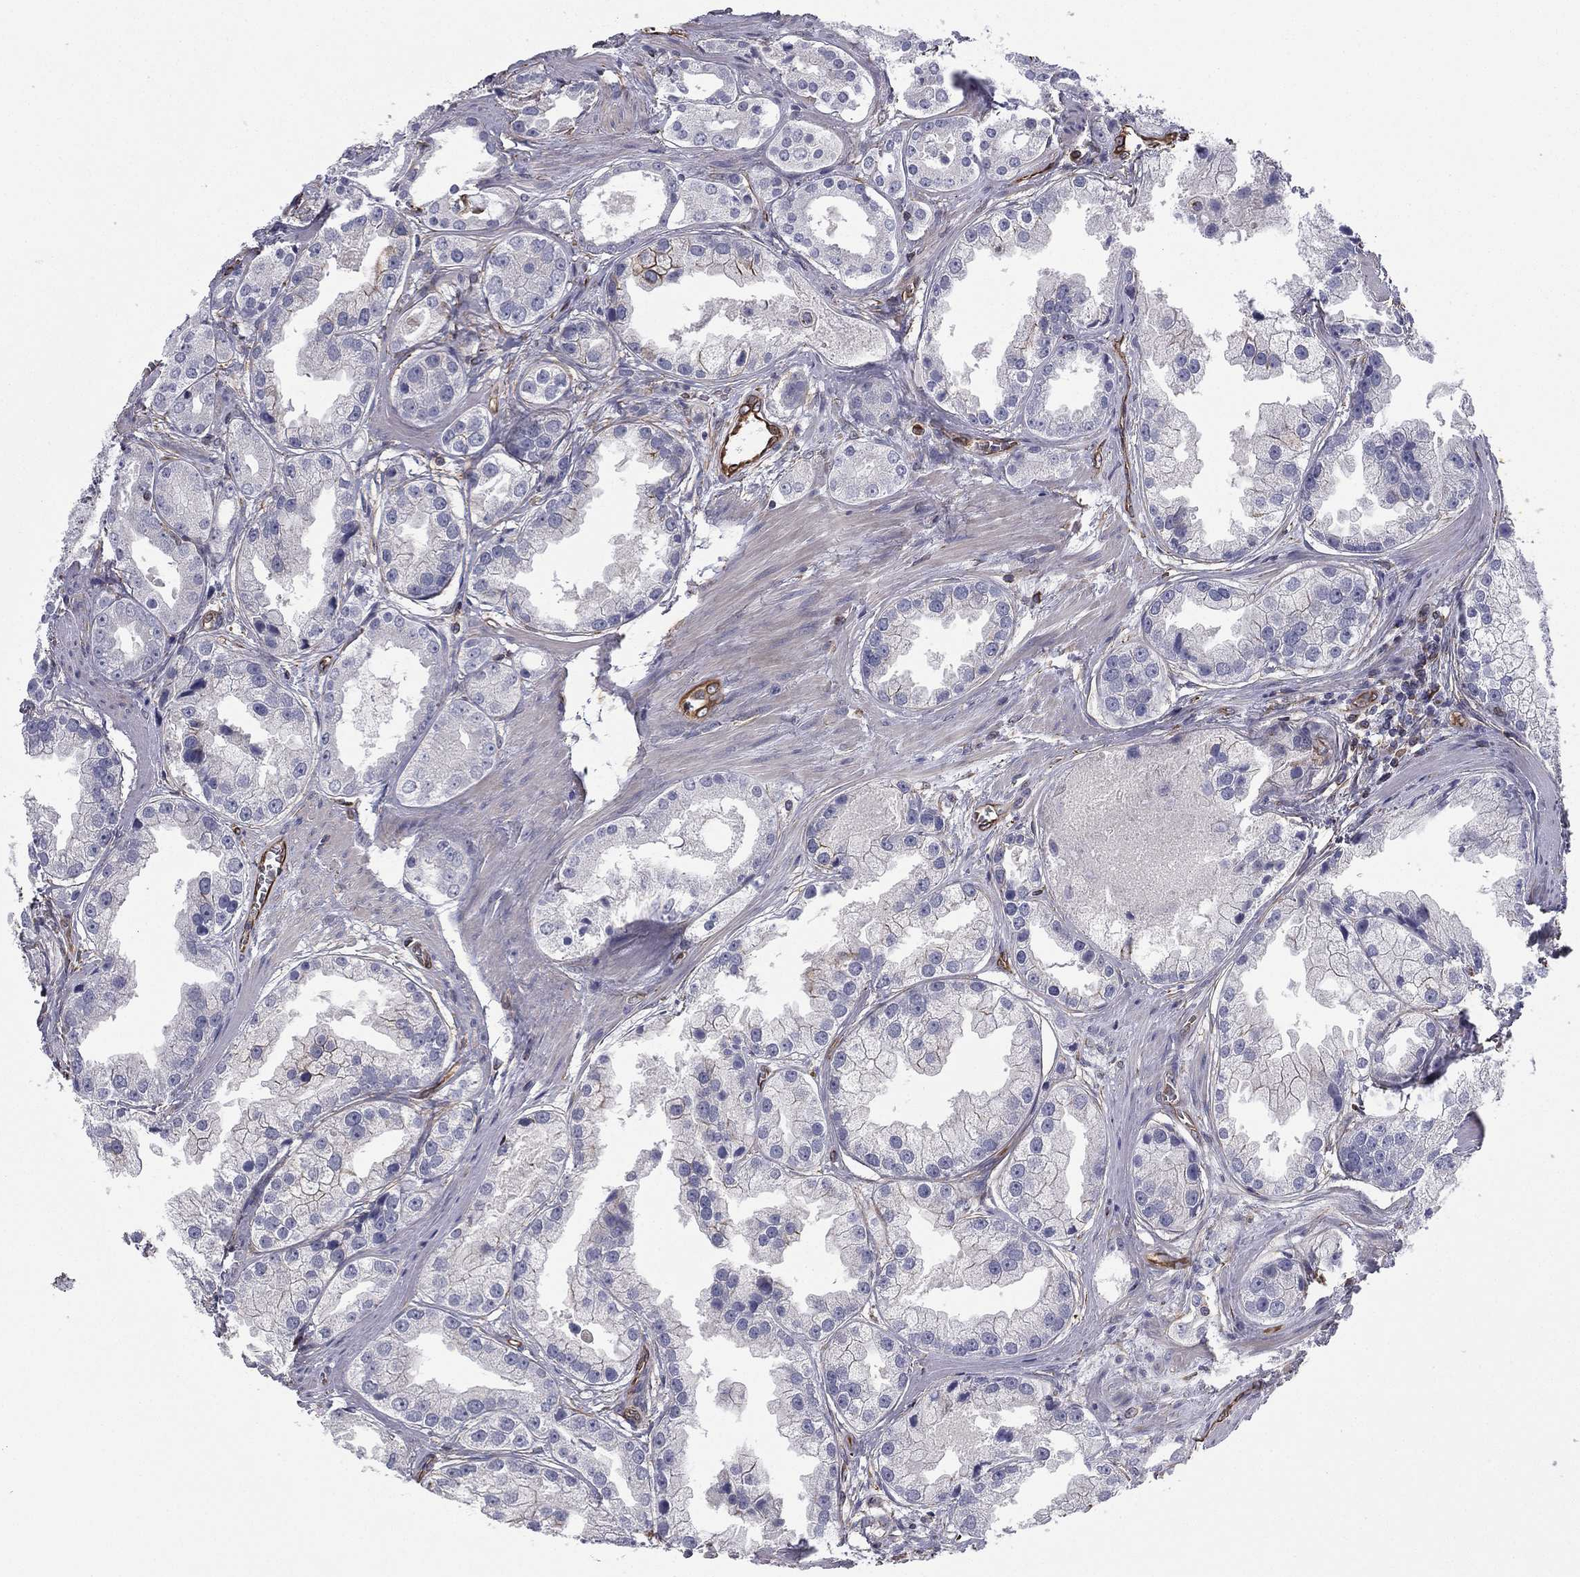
{"staining": {"intensity": "negative", "quantity": "none", "location": "none"}, "tissue": "prostate cancer", "cell_type": "Tumor cells", "image_type": "cancer", "snomed": [{"axis": "morphology", "description": "Adenocarcinoma, NOS"}, {"axis": "topography", "description": "Prostate"}], "caption": "Immunohistochemical staining of human prostate adenocarcinoma reveals no significant positivity in tumor cells.", "gene": "SCUBE1", "patient": {"sex": "male", "age": 61}}